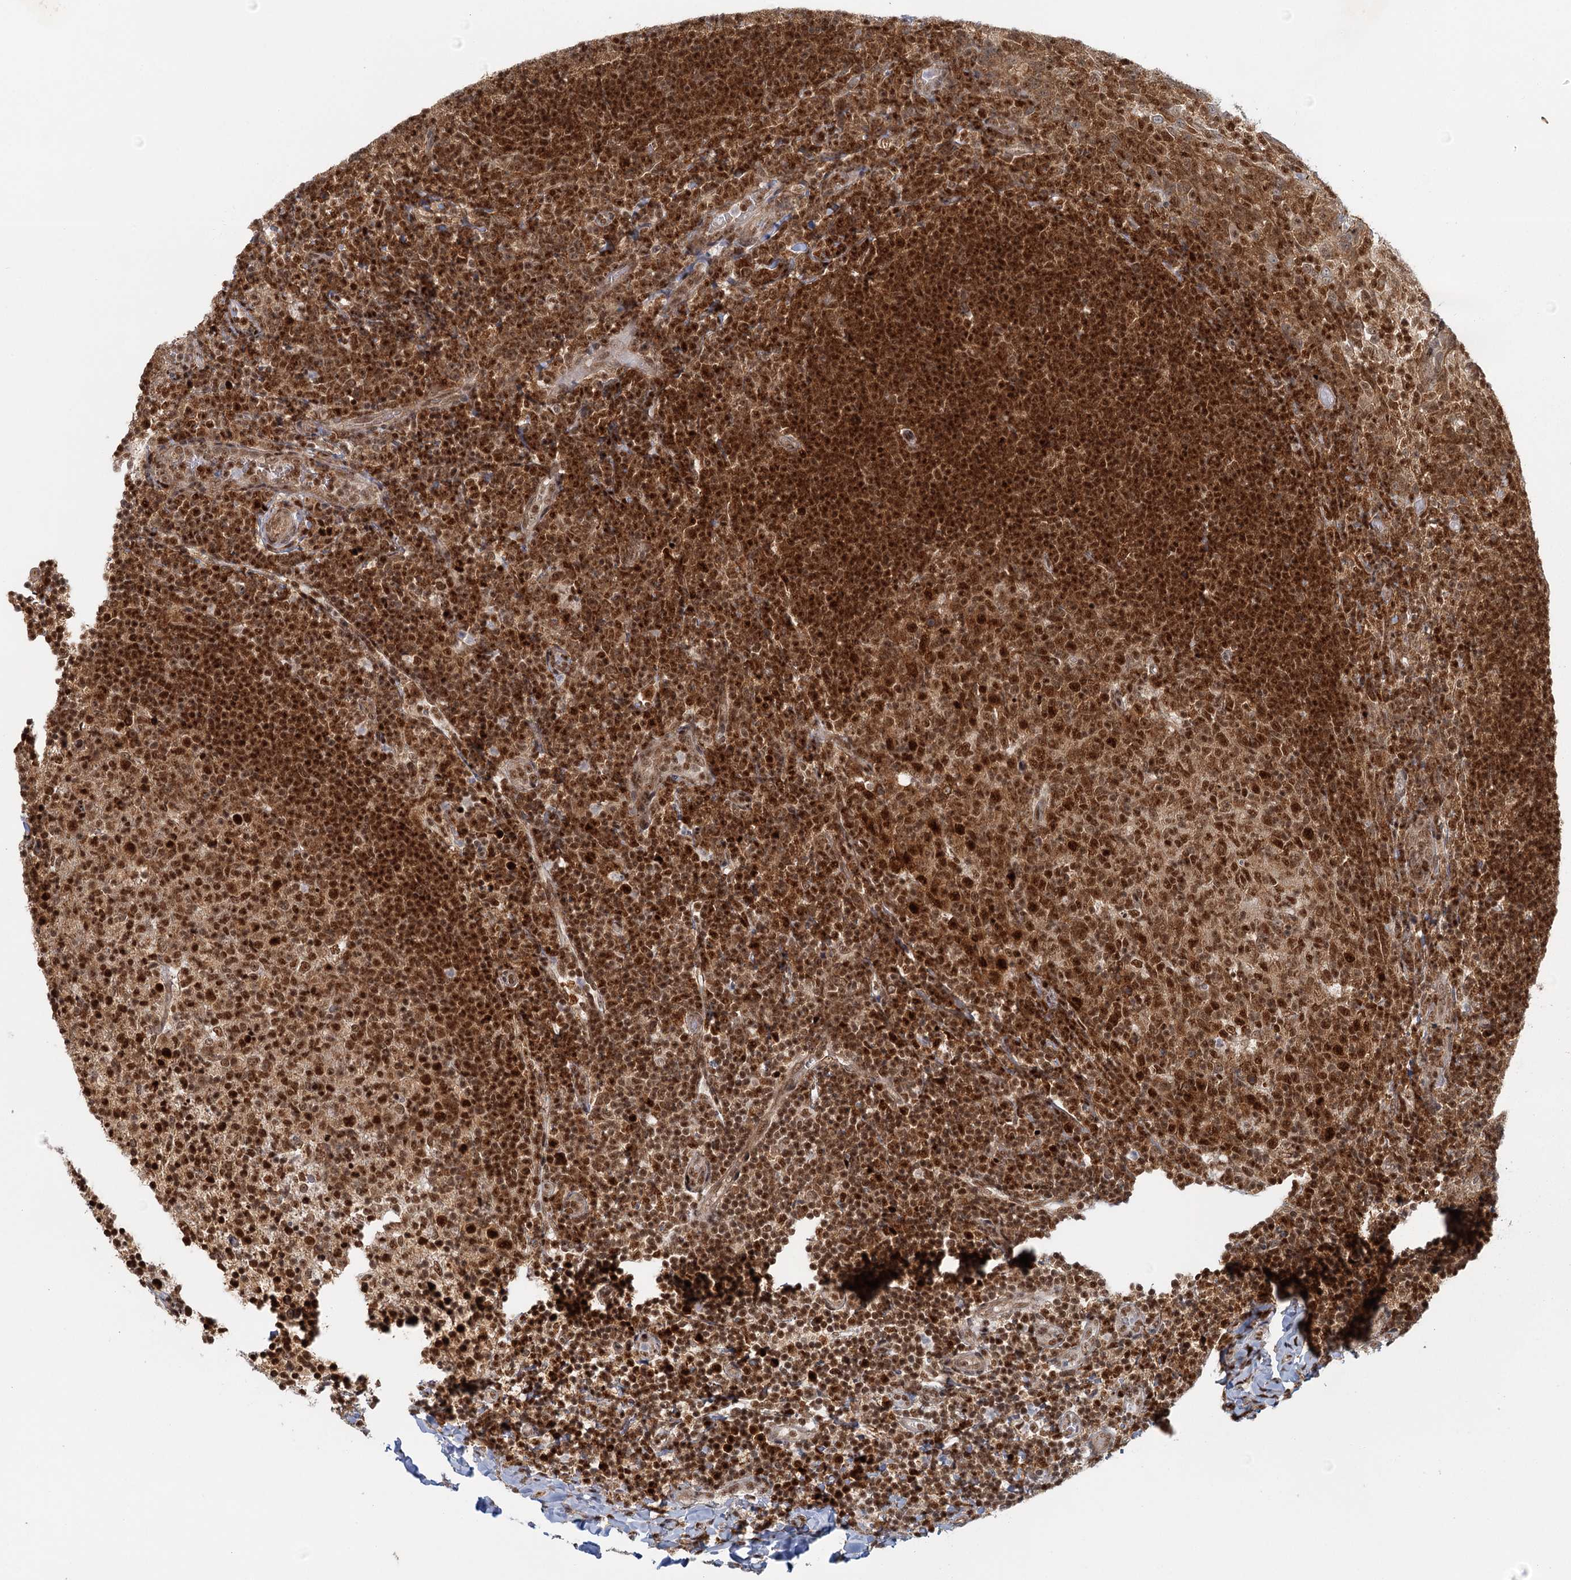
{"staining": {"intensity": "strong", "quantity": ">75%", "location": "nuclear"}, "tissue": "tonsil", "cell_type": "Germinal center cells", "image_type": "normal", "snomed": [{"axis": "morphology", "description": "Normal tissue, NOS"}, {"axis": "topography", "description": "Tonsil"}], "caption": "Protein staining of benign tonsil shows strong nuclear expression in approximately >75% of germinal center cells. The protein is shown in brown color, while the nuclei are stained blue.", "gene": "GPATCH11", "patient": {"sex": "female", "age": 10}}